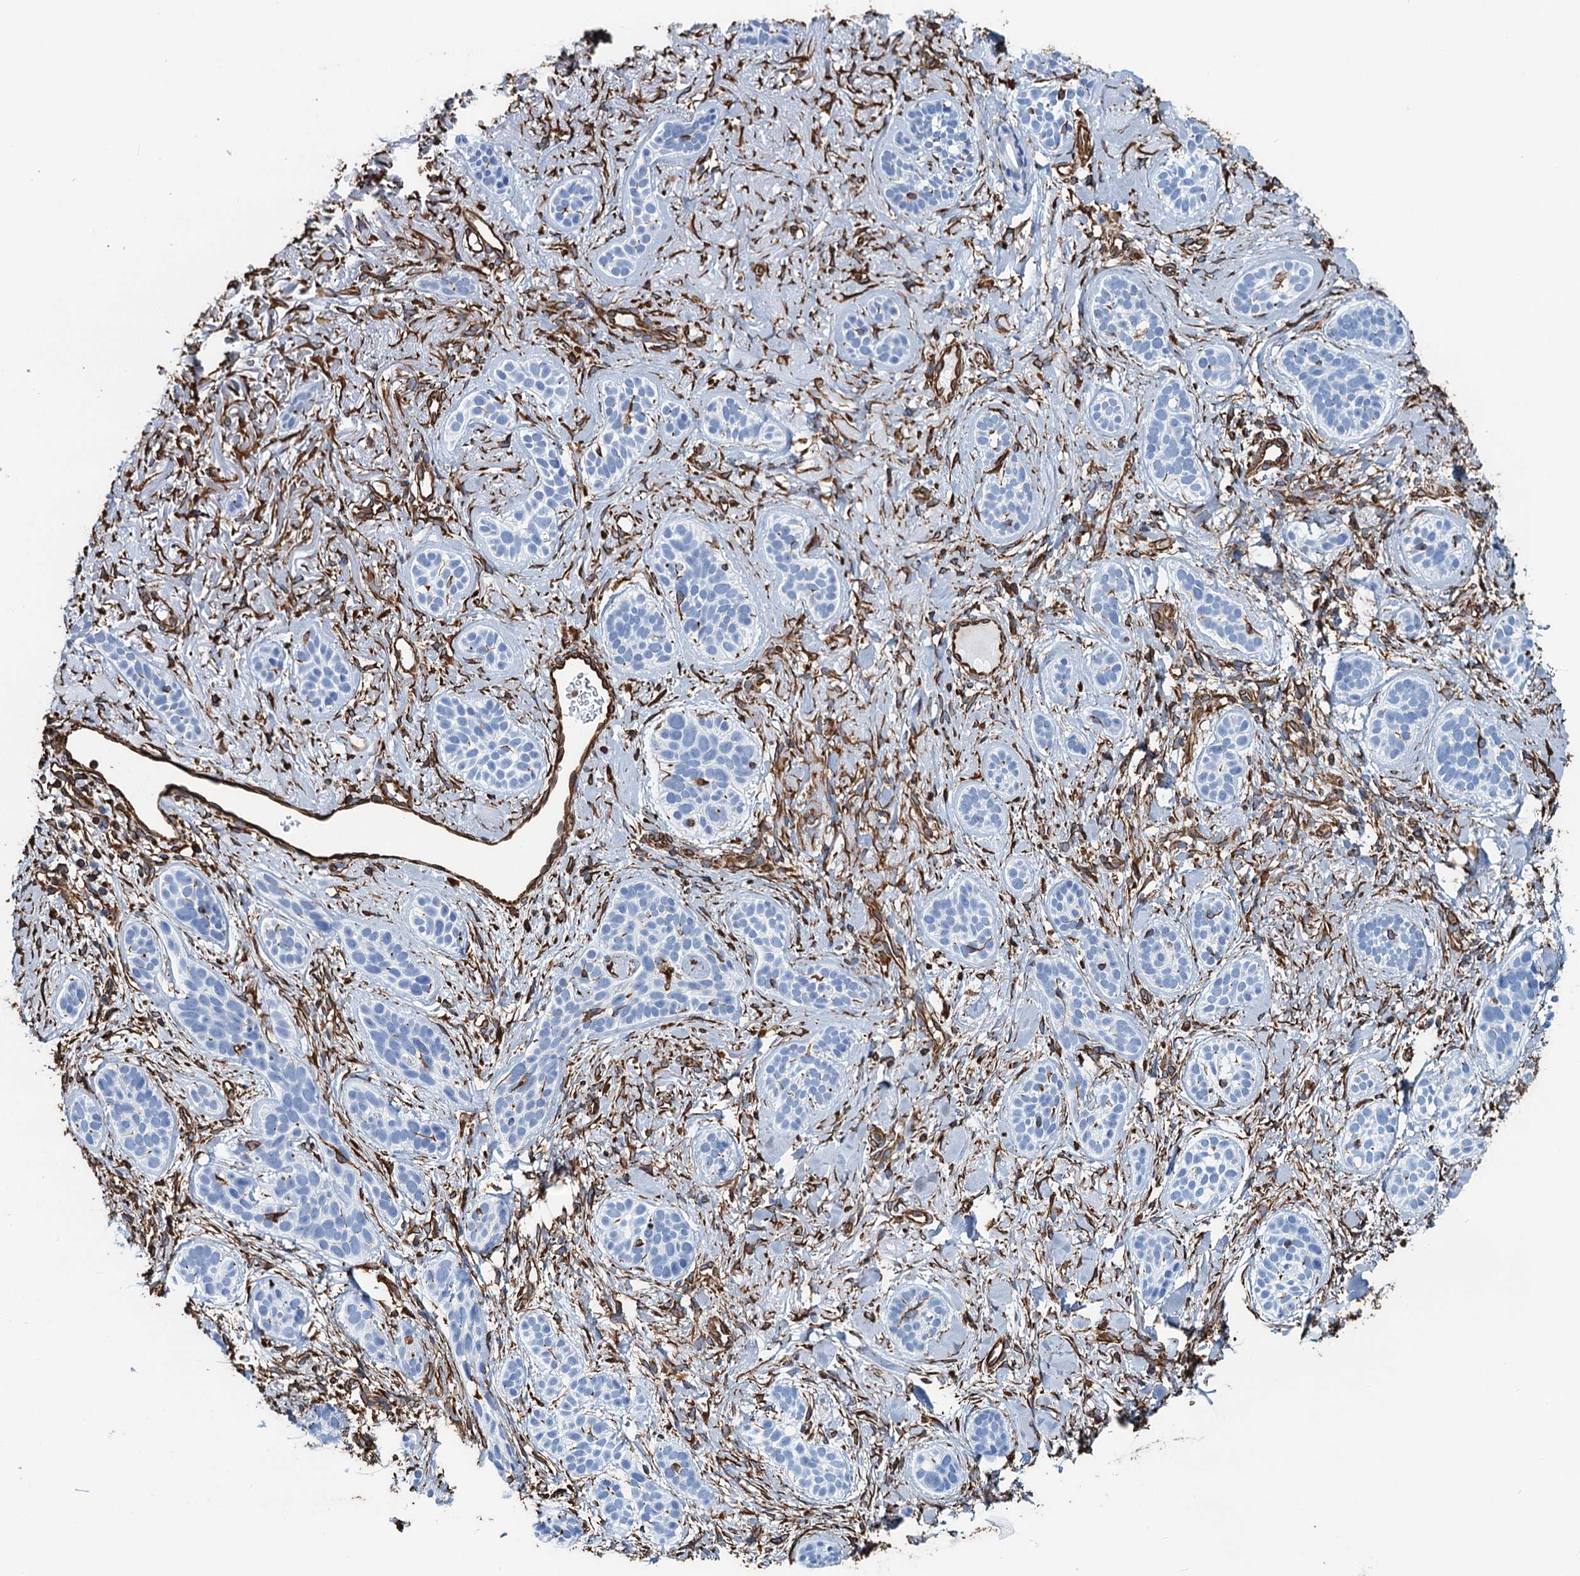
{"staining": {"intensity": "negative", "quantity": "none", "location": "none"}, "tissue": "skin cancer", "cell_type": "Tumor cells", "image_type": "cancer", "snomed": [{"axis": "morphology", "description": "Basal cell carcinoma"}, {"axis": "topography", "description": "Skin"}], "caption": "Tumor cells show no significant positivity in skin cancer. (DAB (3,3'-diaminobenzidine) immunohistochemistry visualized using brightfield microscopy, high magnification).", "gene": "PGM2", "patient": {"sex": "male", "age": 71}}